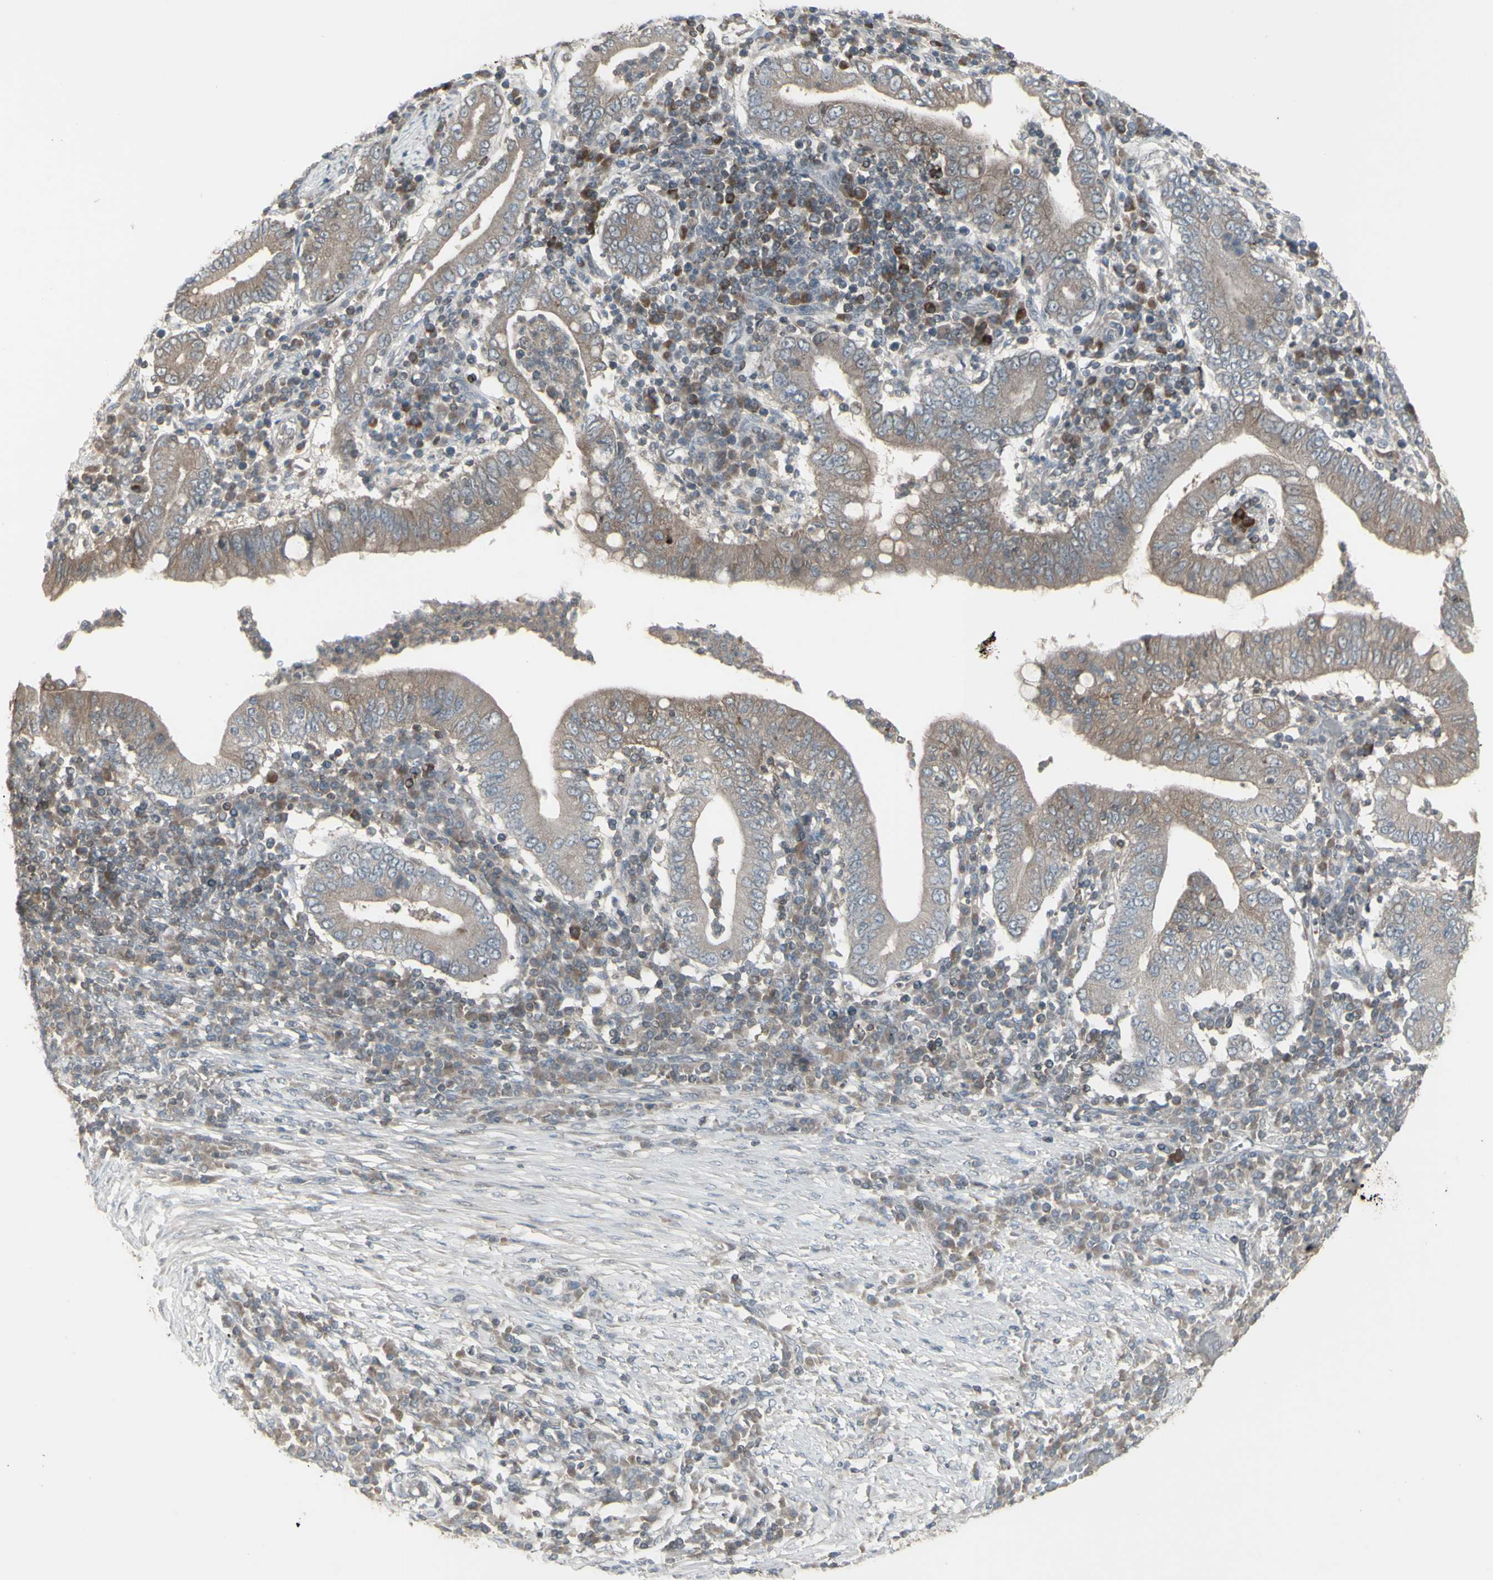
{"staining": {"intensity": "weak", "quantity": "25%-75%", "location": "cytoplasmic/membranous"}, "tissue": "stomach cancer", "cell_type": "Tumor cells", "image_type": "cancer", "snomed": [{"axis": "morphology", "description": "Normal tissue, NOS"}, {"axis": "morphology", "description": "Adenocarcinoma, NOS"}, {"axis": "topography", "description": "Esophagus"}, {"axis": "topography", "description": "Stomach, upper"}, {"axis": "topography", "description": "Peripheral nerve tissue"}], "caption": "Stomach cancer (adenocarcinoma) stained for a protein displays weak cytoplasmic/membranous positivity in tumor cells. Using DAB (3,3'-diaminobenzidine) (brown) and hematoxylin (blue) stains, captured at high magnification using brightfield microscopy.", "gene": "CSK", "patient": {"sex": "male", "age": 62}}